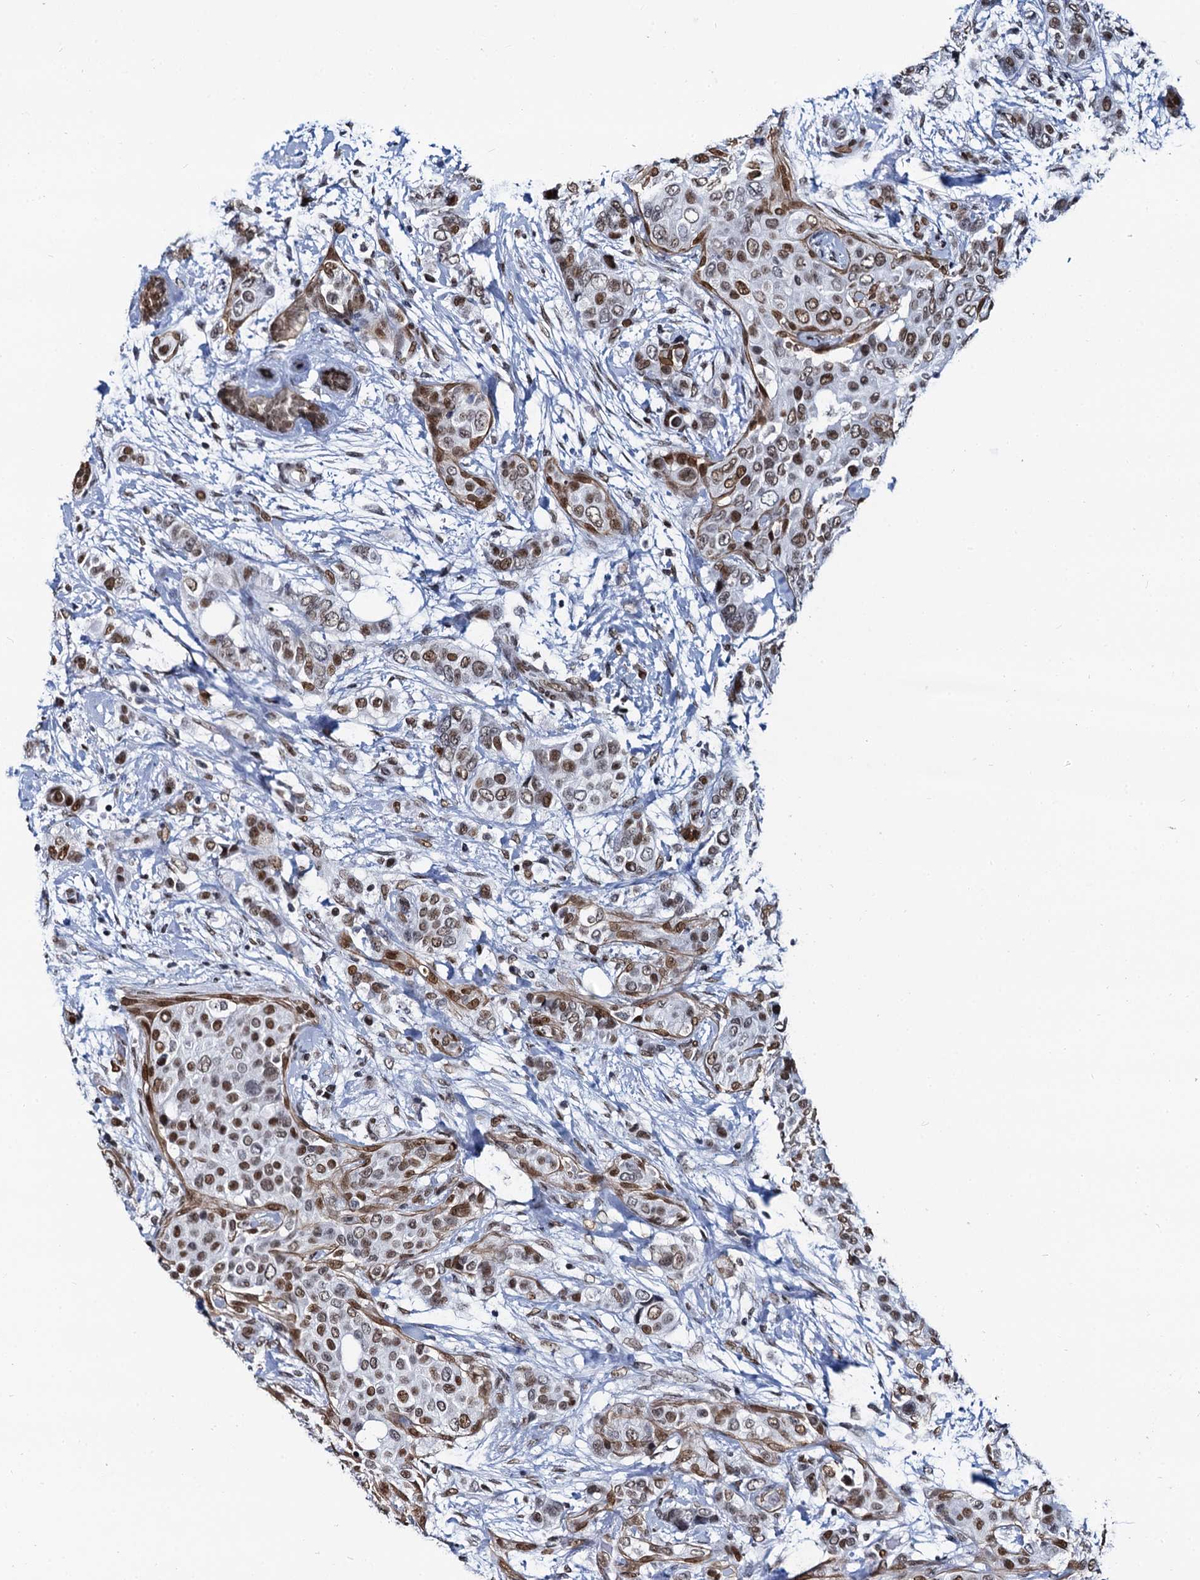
{"staining": {"intensity": "moderate", "quantity": ">75%", "location": "nuclear"}, "tissue": "breast cancer", "cell_type": "Tumor cells", "image_type": "cancer", "snomed": [{"axis": "morphology", "description": "Lobular carcinoma"}, {"axis": "topography", "description": "Breast"}], "caption": "IHC (DAB) staining of lobular carcinoma (breast) exhibits moderate nuclear protein positivity in approximately >75% of tumor cells.", "gene": "CMAS", "patient": {"sex": "female", "age": 51}}